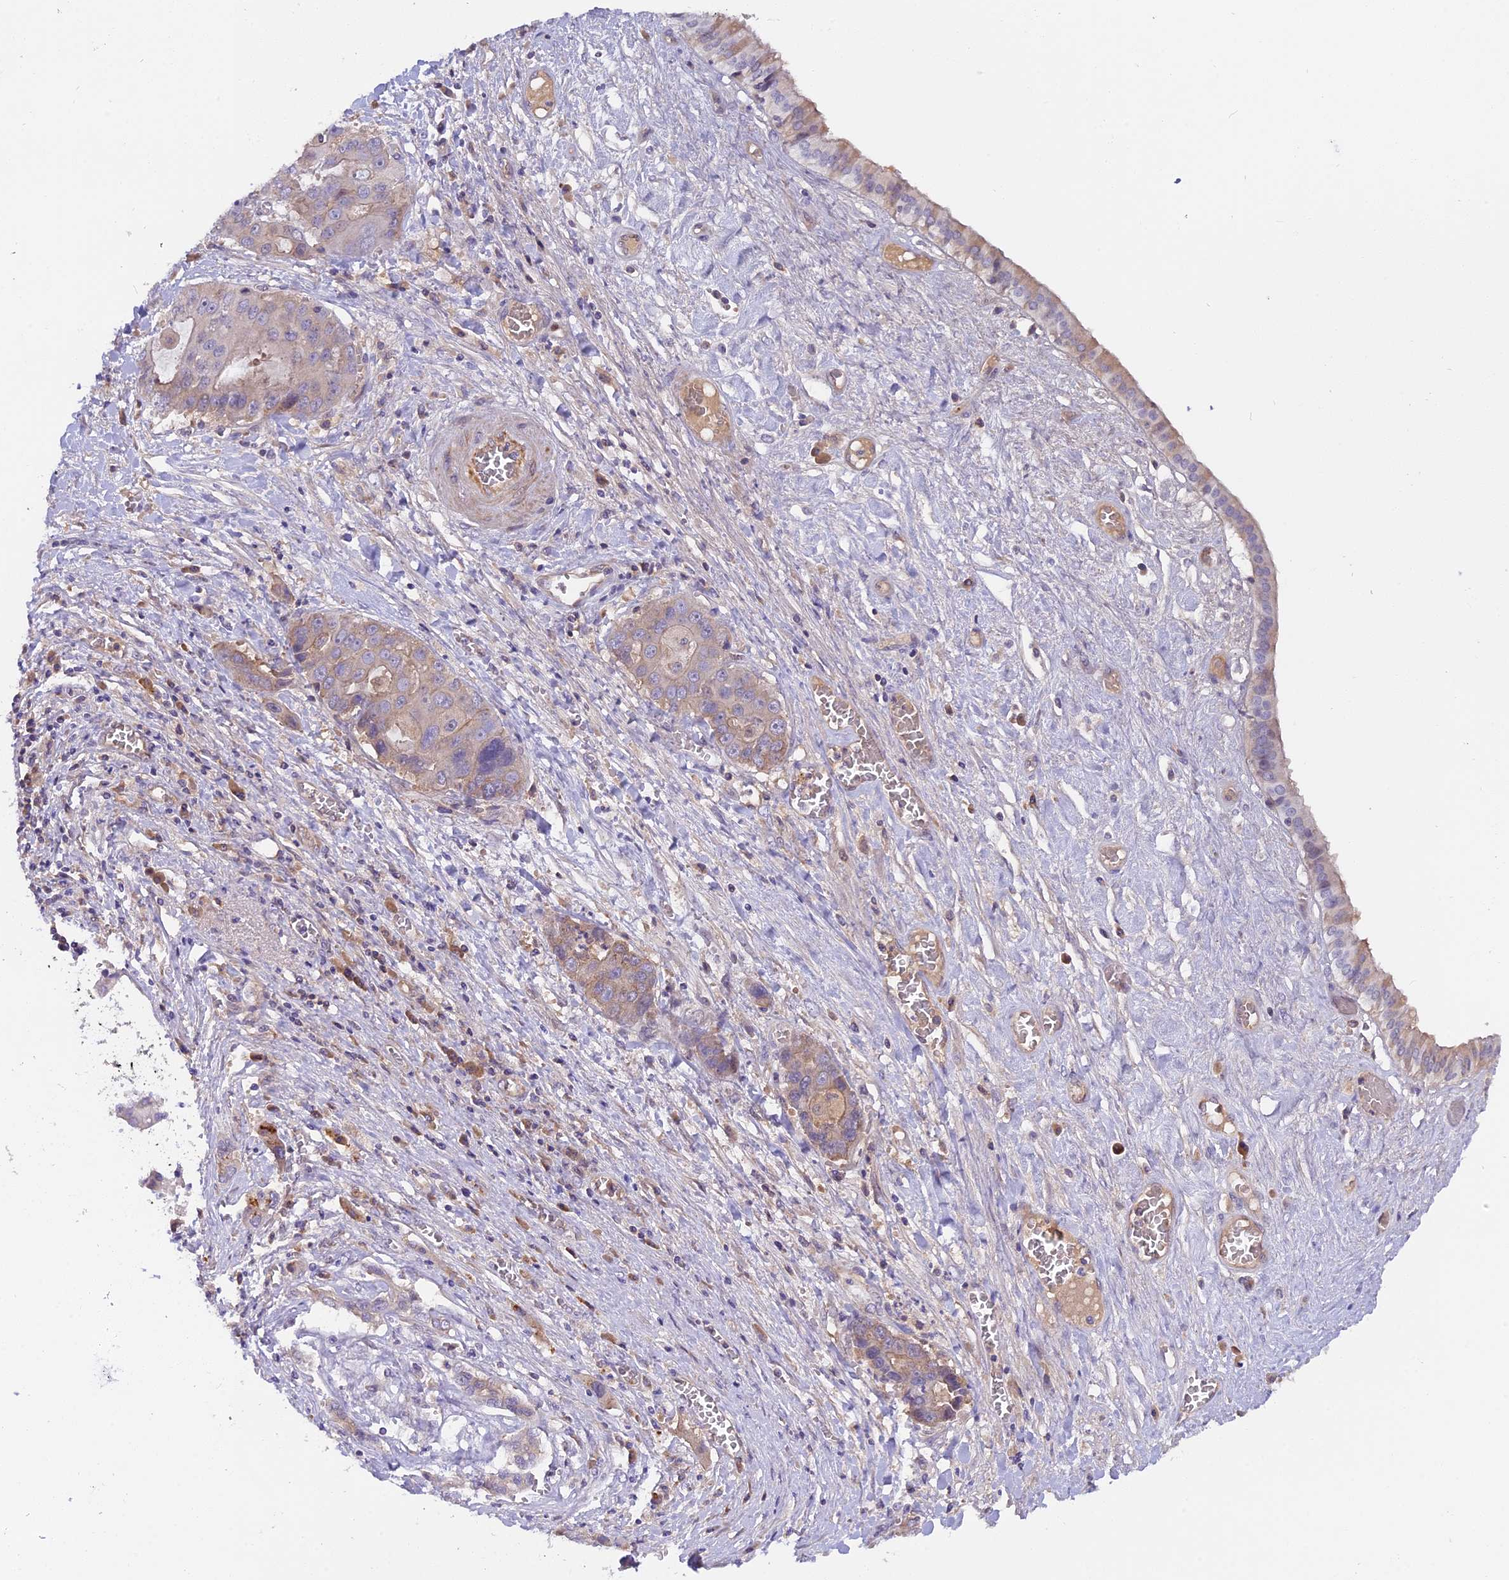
{"staining": {"intensity": "weak", "quantity": "<25%", "location": "cytoplasmic/membranous"}, "tissue": "liver cancer", "cell_type": "Tumor cells", "image_type": "cancer", "snomed": [{"axis": "morphology", "description": "Cholangiocarcinoma"}, {"axis": "topography", "description": "Liver"}], "caption": "Cholangiocarcinoma (liver) stained for a protein using immunohistochemistry reveals no expression tumor cells.", "gene": "CCDC32", "patient": {"sex": "male", "age": 67}}